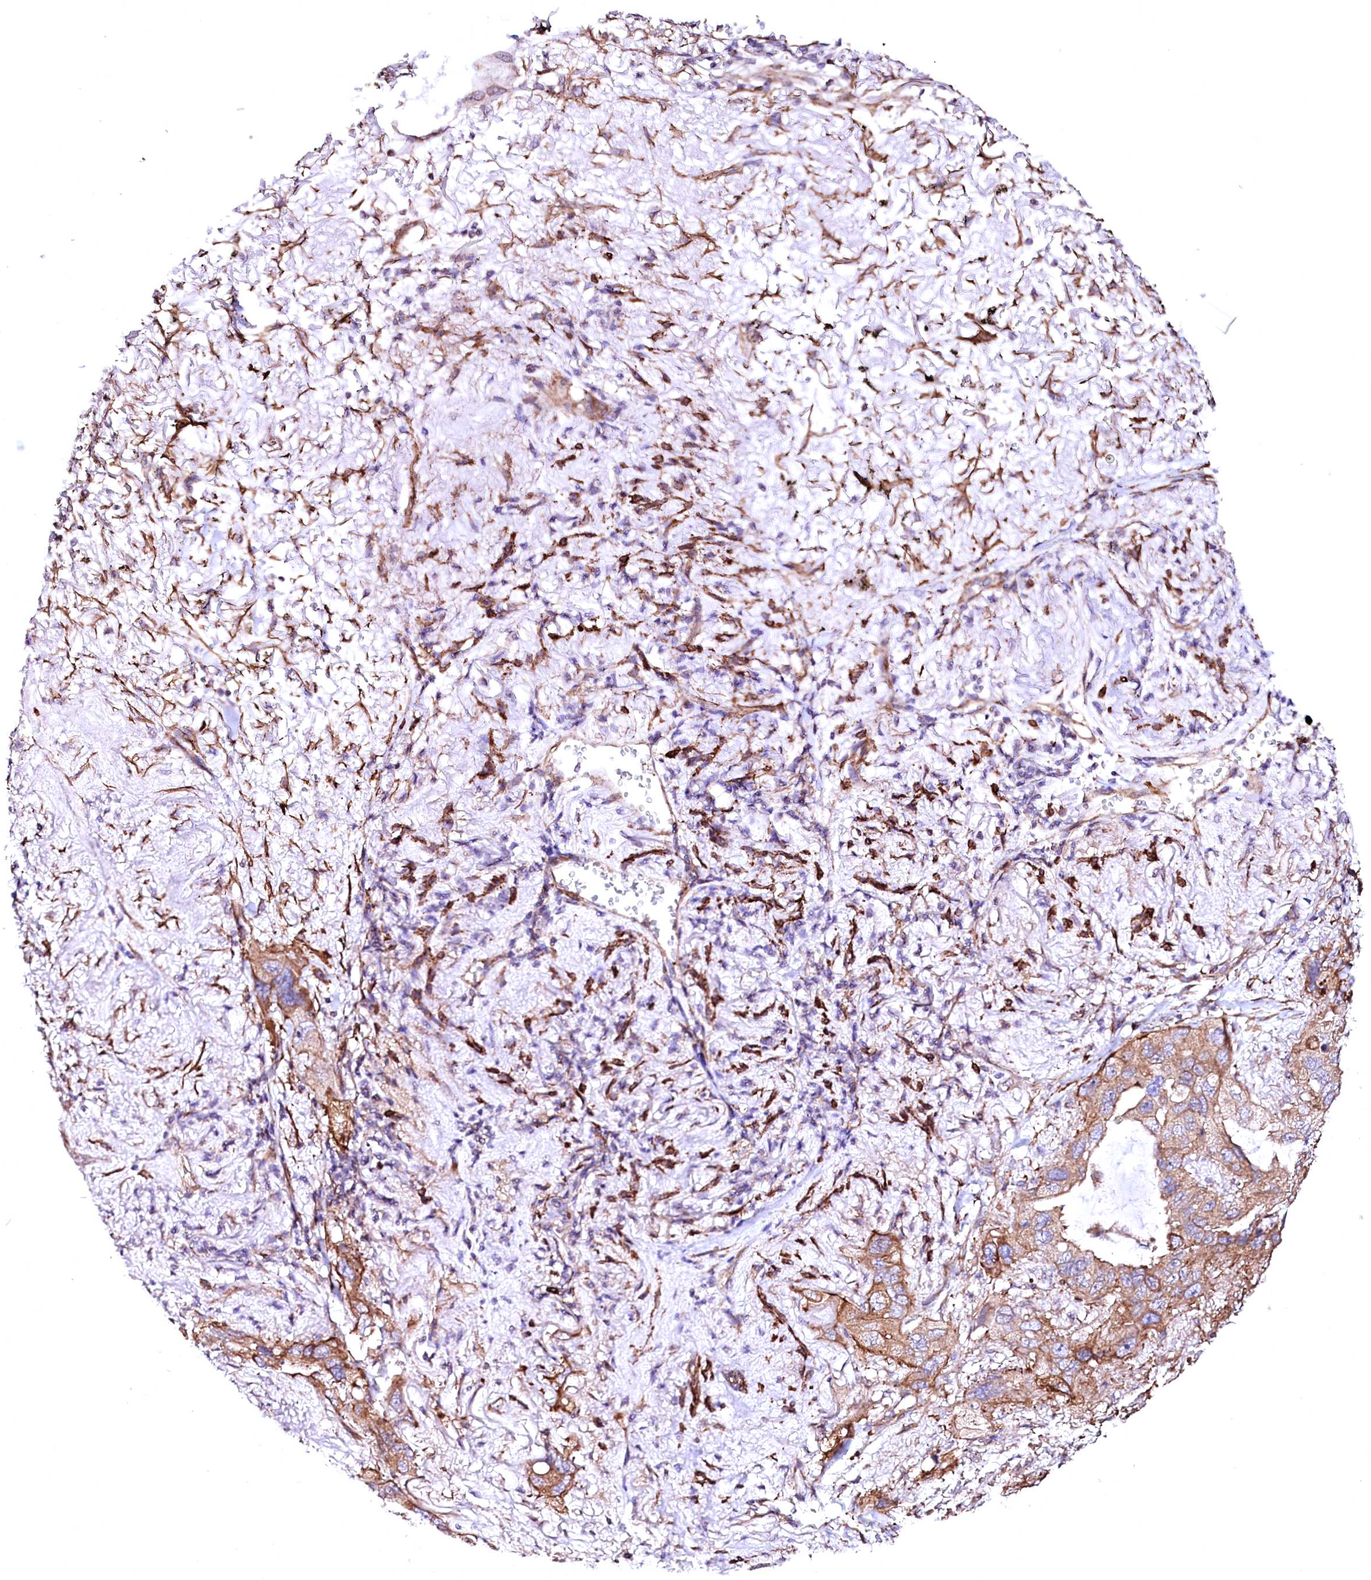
{"staining": {"intensity": "moderate", "quantity": ">75%", "location": "cytoplasmic/membranous"}, "tissue": "lung cancer", "cell_type": "Tumor cells", "image_type": "cancer", "snomed": [{"axis": "morphology", "description": "Squamous cell carcinoma, NOS"}, {"axis": "topography", "description": "Lung"}], "caption": "Lung squamous cell carcinoma tissue shows moderate cytoplasmic/membranous expression in about >75% of tumor cells (DAB = brown stain, brightfield microscopy at high magnification).", "gene": "GPR176", "patient": {"sex": "female", "age": 73}}